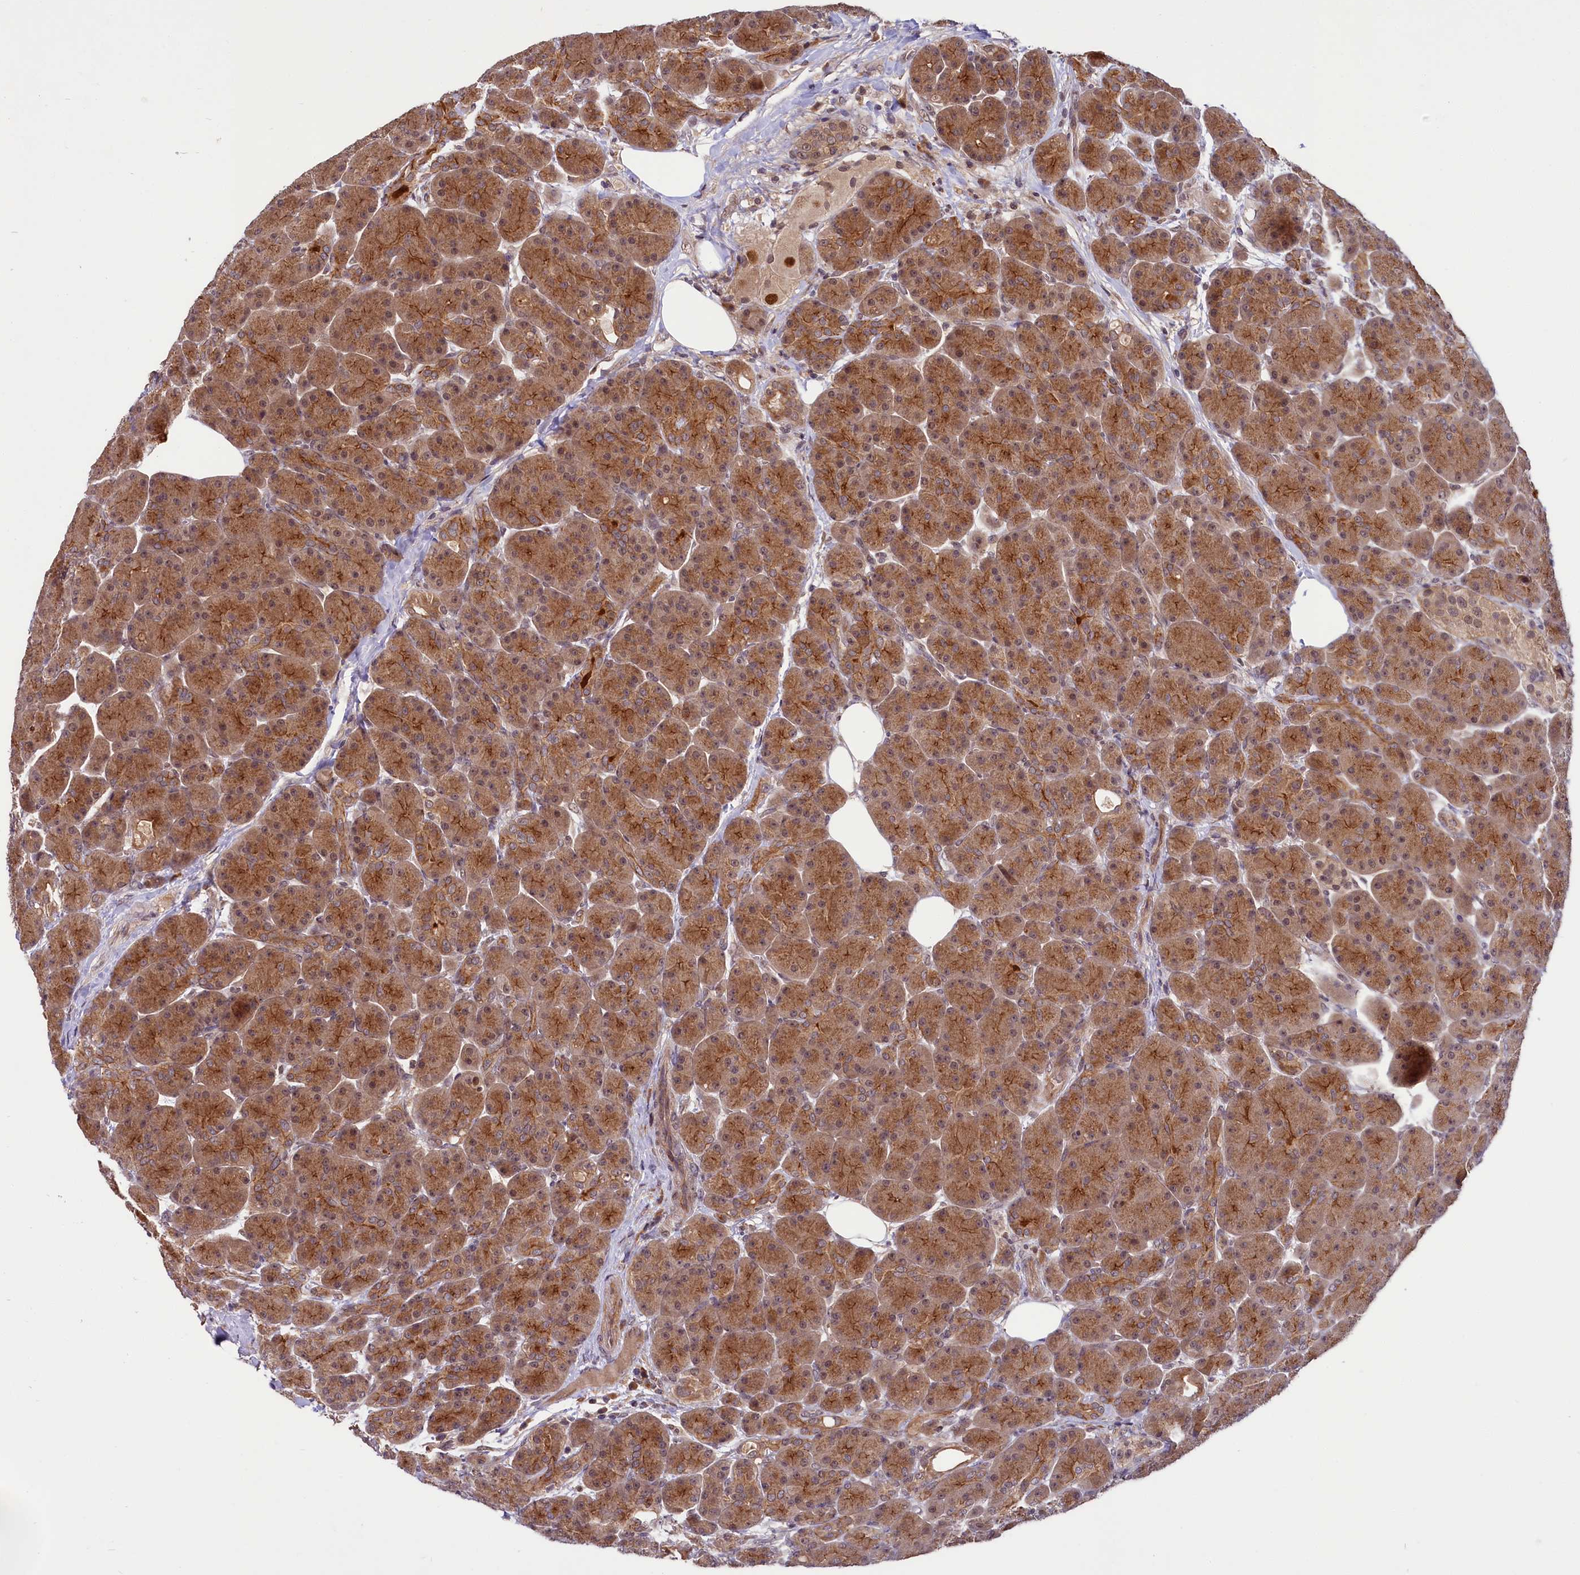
{"staining": {"intensity": "strong", "quantity": ">75%", "location": "cytoplasmic/membranous"}, "tissue": "pancreas", "cell_type": "Exocrine glandular cells", "image_type": "normal", "snomed": [{"axis": "morphology", "description": "Normal tissue, NOS"}, {"axis": "topography", "description": "Pancreas"}], "caption": "Benign pancreas reveals strong cytoplasmic/membranous positivity in about >75% of exocrine glandular cells.", "gene": "UBE3A", "patient": {"sex": "male", "age": 63}}